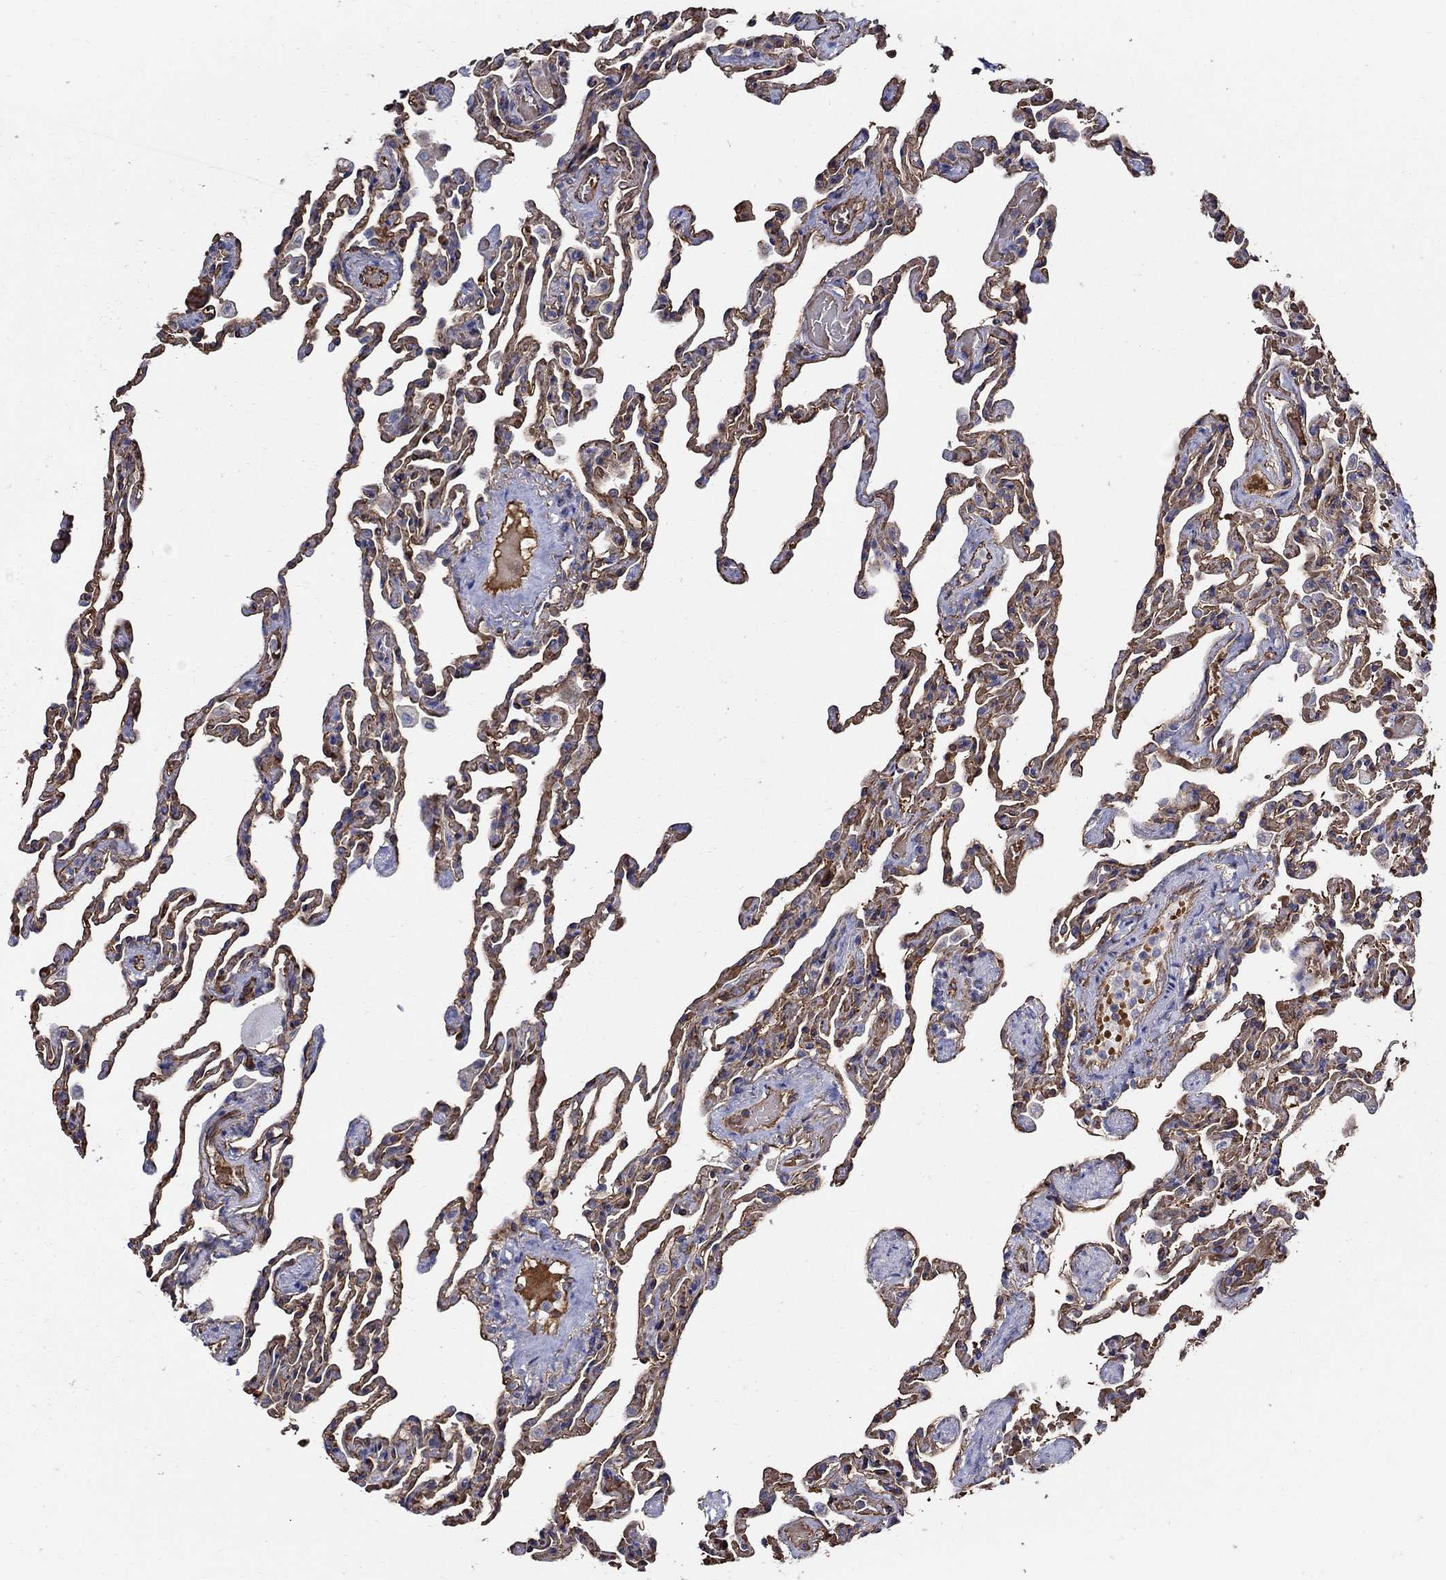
{"staining": {"intensity": "strong", "quantity": ">75%", "location": "cytoplasmic/membranous"}, "tissue": "lung", "cell_type": "Alveolar cells", "image_type": "normal", "snomed": [{"axis": "morphology", "description": "Normal tissue, NOS"}, {"axis": "topography", "description": "Lung"}], "caption": "This histopathology image demonstrates immunohistochemistry (IHC) staining of benign human lung, with high strong cytoplasmic/membranous expression in approximately >75% of alveolar cells.", "gene": "APBB3", "patient": {"sex": "female", "age": 43}}